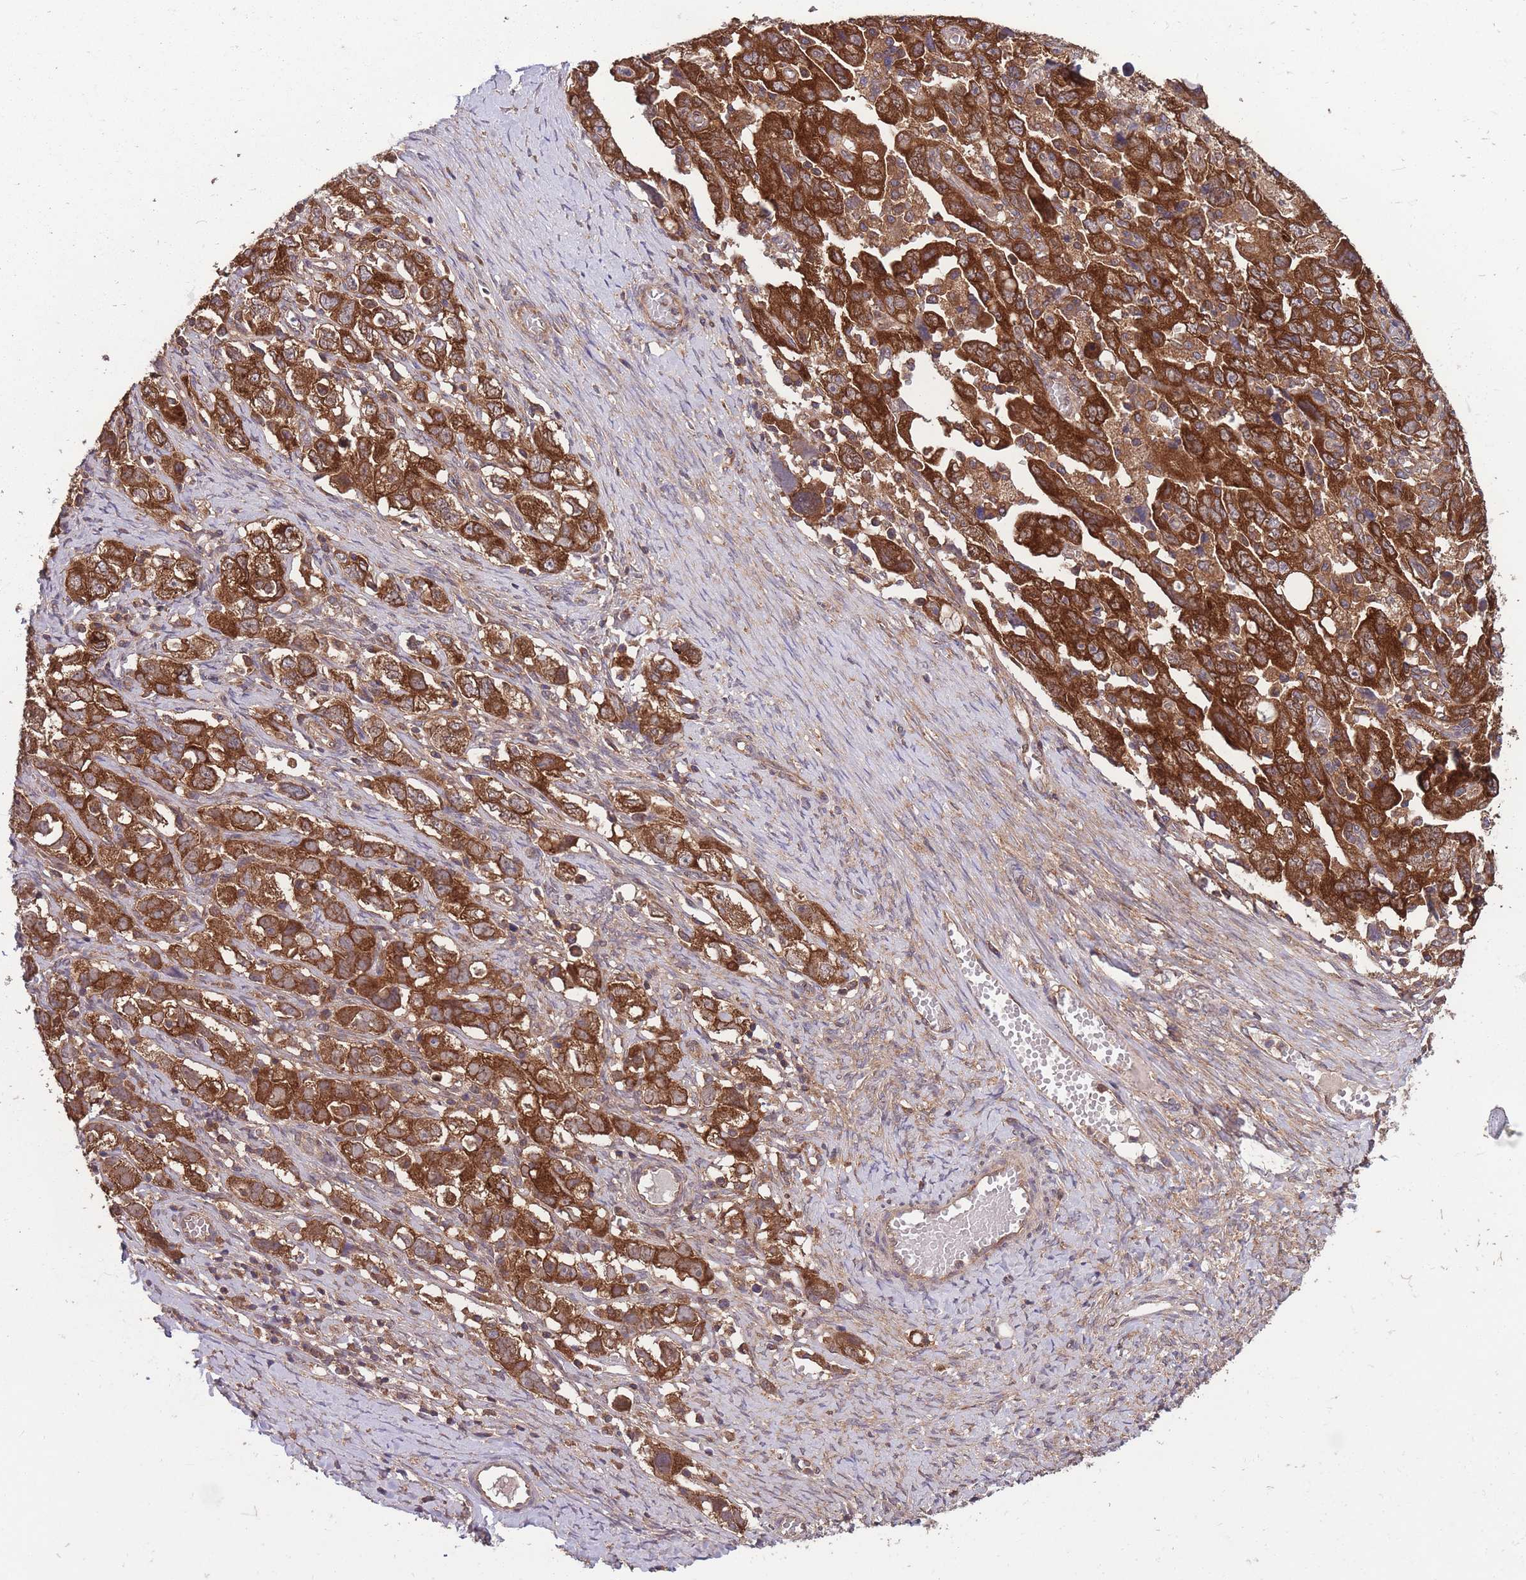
{"staining": {"intensity": "strong", "quantity": ">75%", "location": "cytoplasmic/membranous"}, "tissue": "ovarian cancer", "cell_type": "Tumor cells", "image_type": "cancer", "snomed": [{"axis": "morphology", "description": "Carcinoma, NOS"}, {"axis": "morphology", "description": "Cystadenocarcinoma, serous, NOS"}, {"axis": "topography", "description": "Ovary"}], "caption": "Brown immunohistochemical staining in serous cystadenocarcinoma (ovarian) displays strong cytoplasmic/membranous positivity in about >75% of tumor cells.", "gene": "ZPR1", "patient": {"sex": "female", "age": 69}}